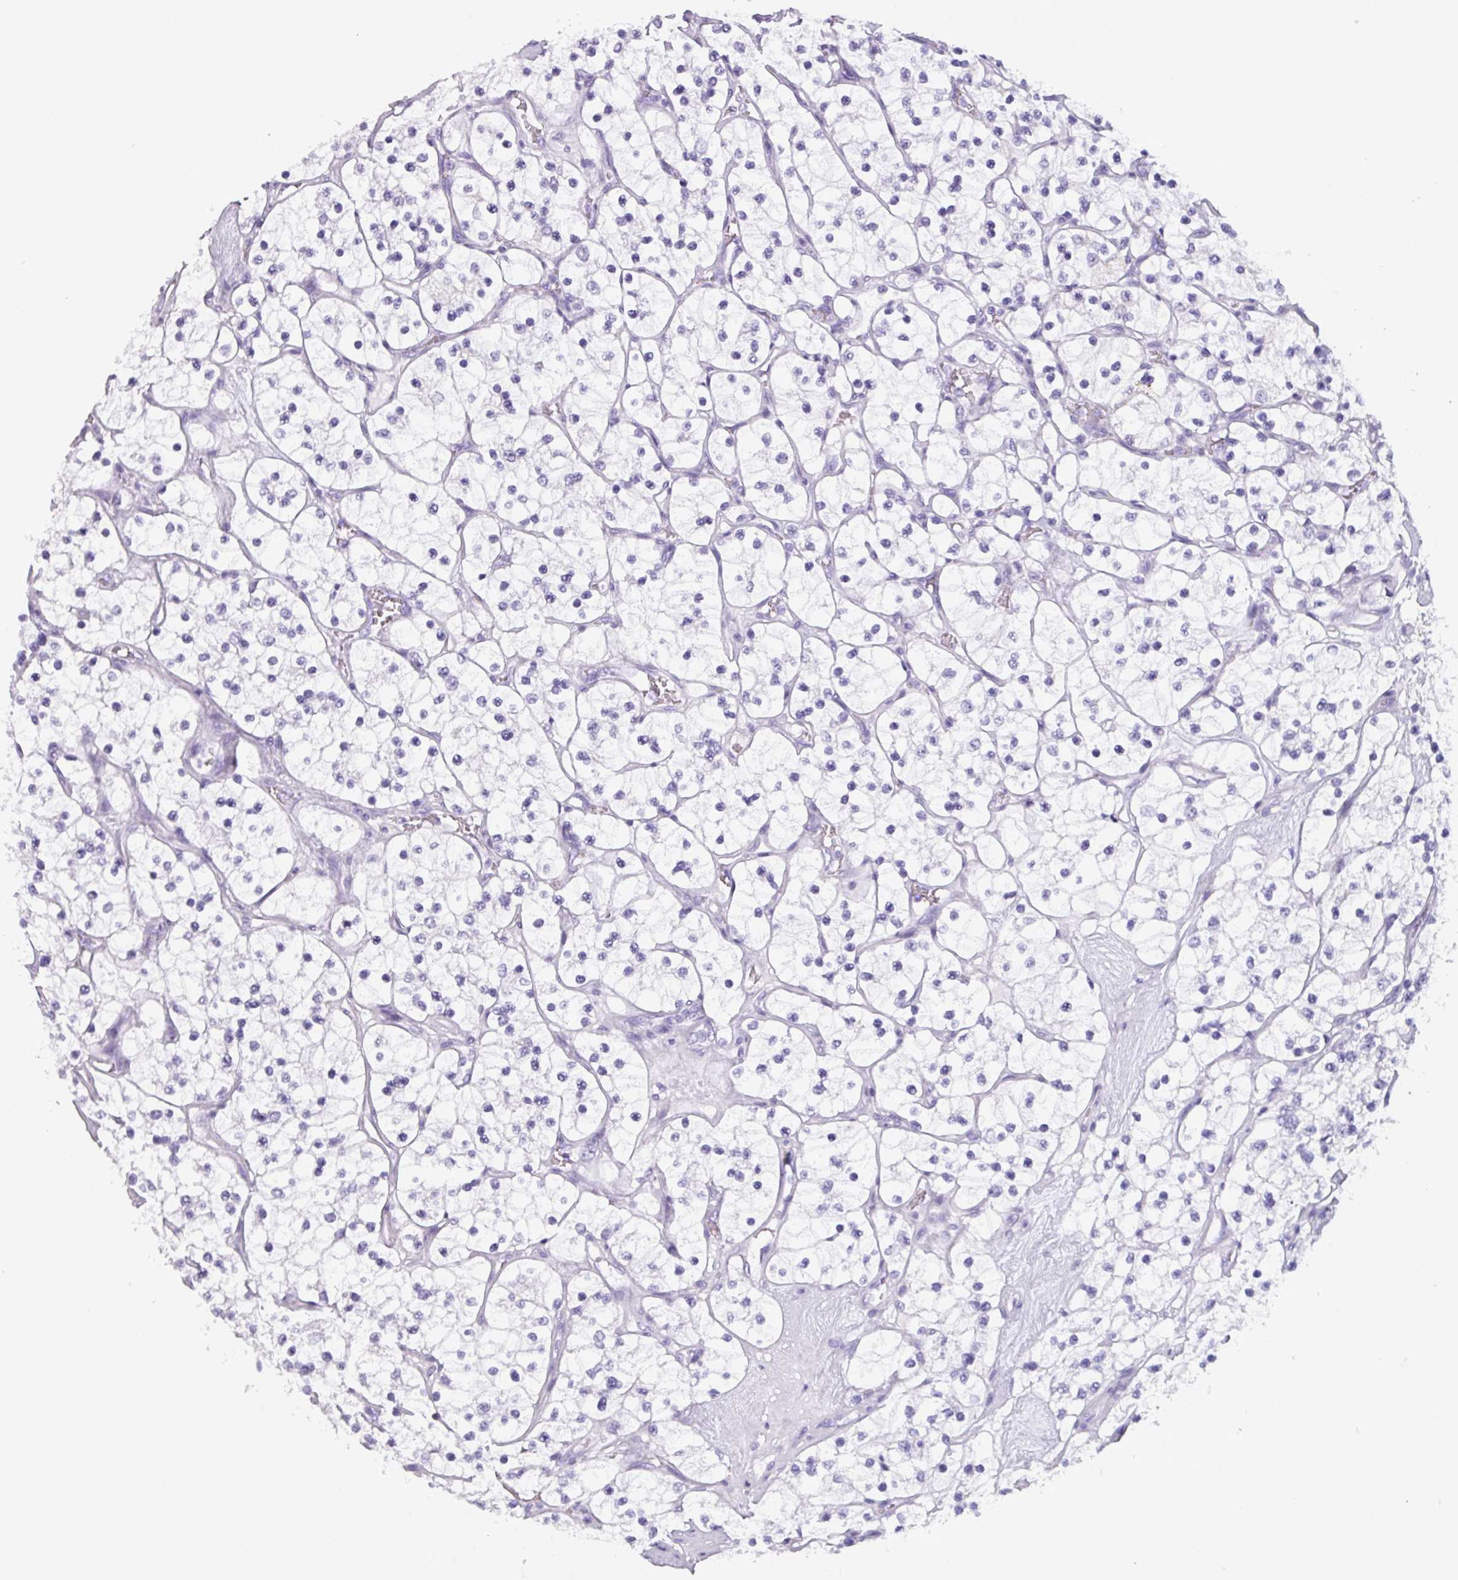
{"staining": {"intensity": "negative", "quantity": "none", "location": "none"}, "tissue": "renal cancer", "cell_type": "Tumor cells", "image_type": "cancer", "snomed": [{"axis": "morphology", "description": "Adenocarcinoma, NOS"}, {"axis": "topography", "description": "Kidney"}], "caption": "Tumor cells show no significant protein positivity in adenocarcinoma (renal).", "gene": "CAMK1", "patient": {"sex": "female", "age": 69}}